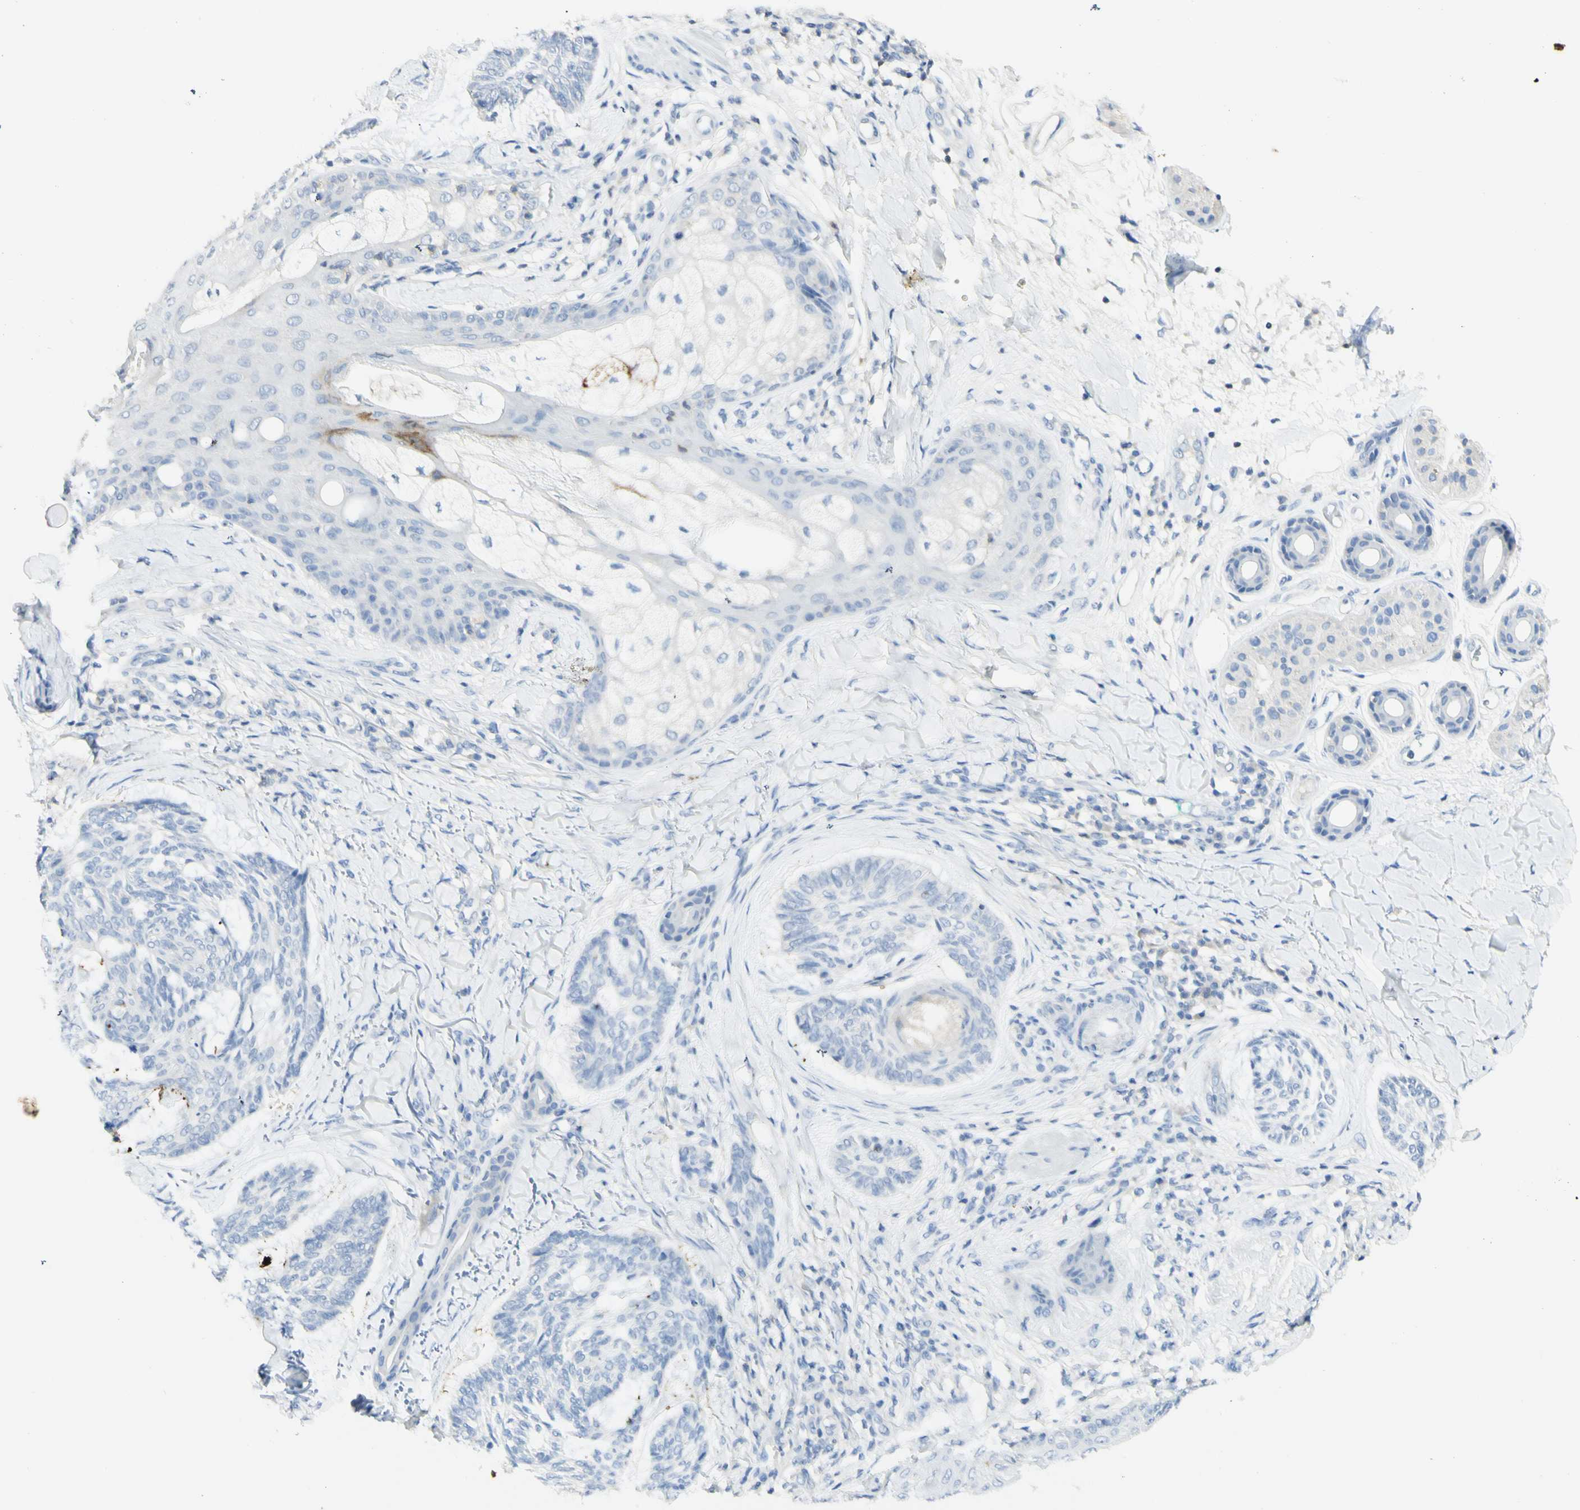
{"staining": {"intensity": "negative", "quantity": "none", "location": "none"}, "tissue": "skin cancer", "cell_type": "Tumor cells", "image_type": "cancer", "snomed": [{"axis": "morphology", "description": "Basal cell carcinoma"}, {"axis": "topography", "description": "Skin"}], "caption": "High power microscopy micrograph of an immunohistochemistry micrograph of skin basal cell carcinoma, revealing no significant positivity in tumor cells.", "gene": "GDF15", "patient": {"sex": "male", "age": 43}}